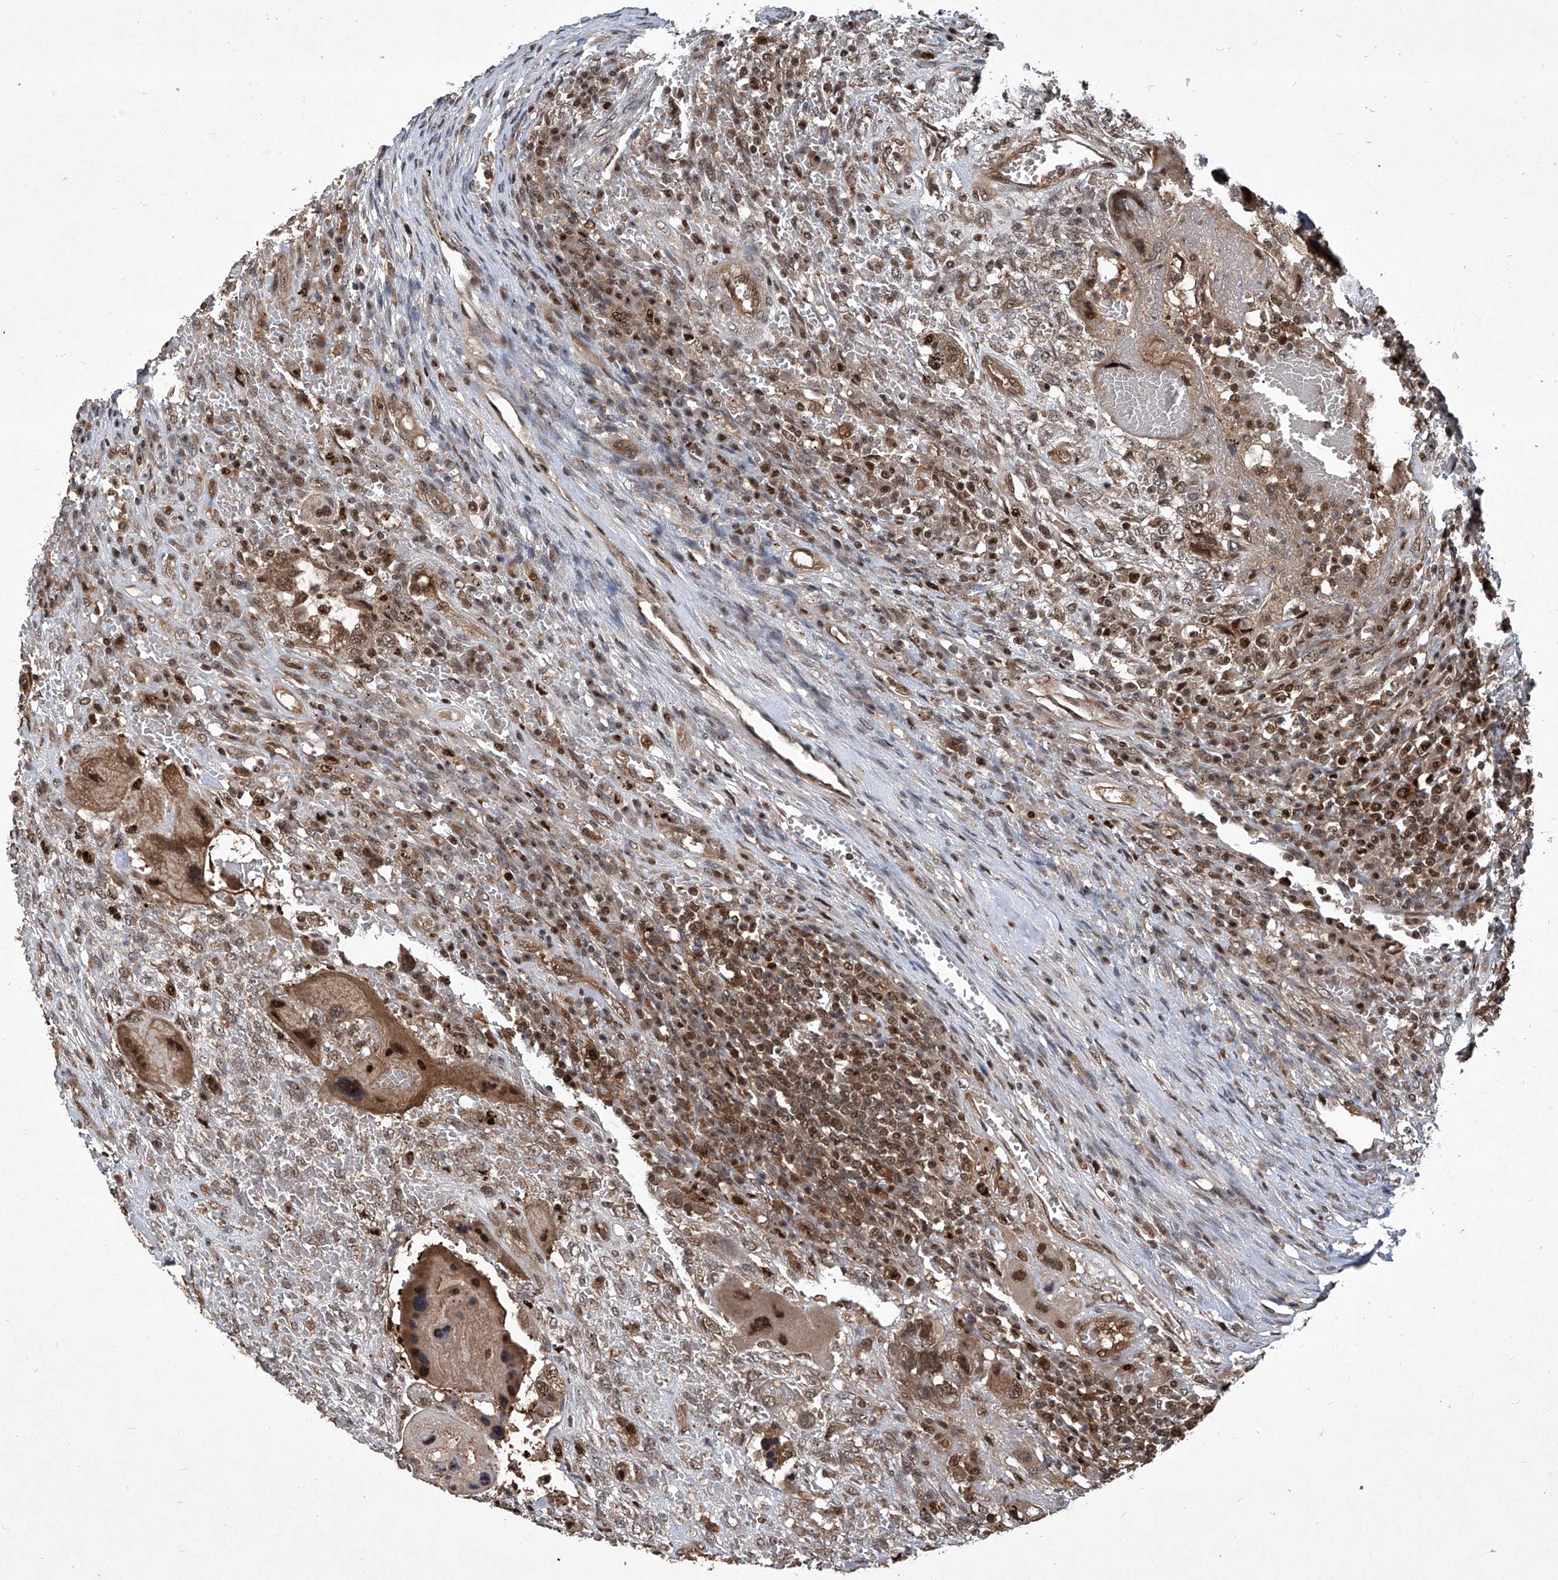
{"staining": {"intensity": "strong", "quantity": ">75%", "location": "cytoplasmic/membranous,nuclear"}, "tissue": "testis cancer", "cell_type": "Tumor cells", "image_type": "cancer", "snomed": [{"axis": "morphology", "description": "Carcinoma, Embryonal, NOS"}, {"axis": "topography", "description": "Testis"}], "caption": "Testis cancer stained with a brown dye reveals strong cytoplasmic/membranous and nuclear positive expression in about >75% of tumor cells.", "gene": "PSMB1", "patient": {"sex": "male", "age": 26}}